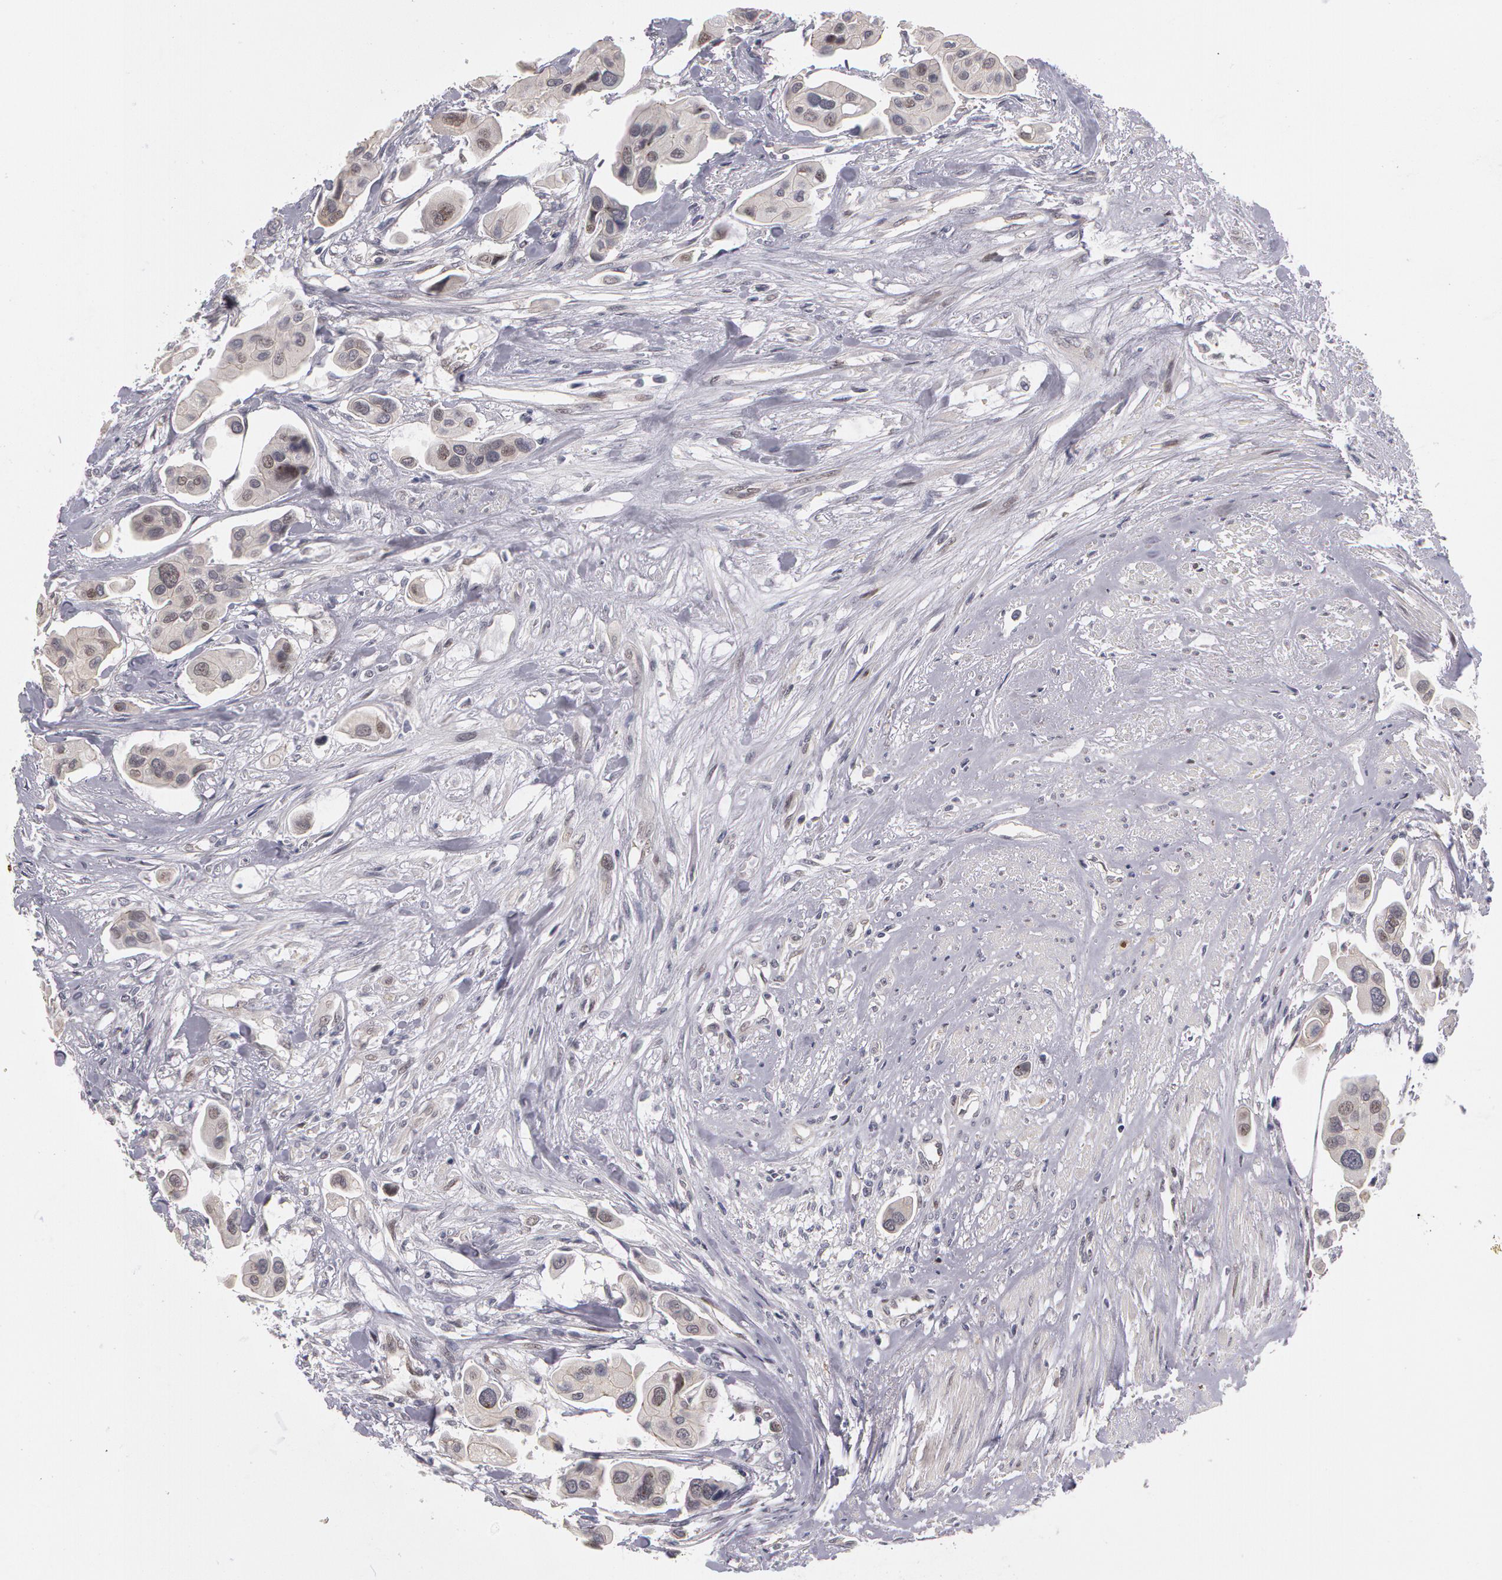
{"staining": {"intensity": "weak", "quantity": "<25%", "location": "nuclear"}, "tissue": "urothelial cancer", "cell_type": "Tumor cells", "image_type": "cancer", "snomed": [{"axis": "morphology", "description": "Adenocarcinoma, NOS"}, {"axis": "topography", "description": "Urinary bladder"}], "caption": "There is no significant expression in tumor cells of adenocarcinoma.", "gene": "PRICKLE1", "patient": {"sex": "male", "age": 61}}